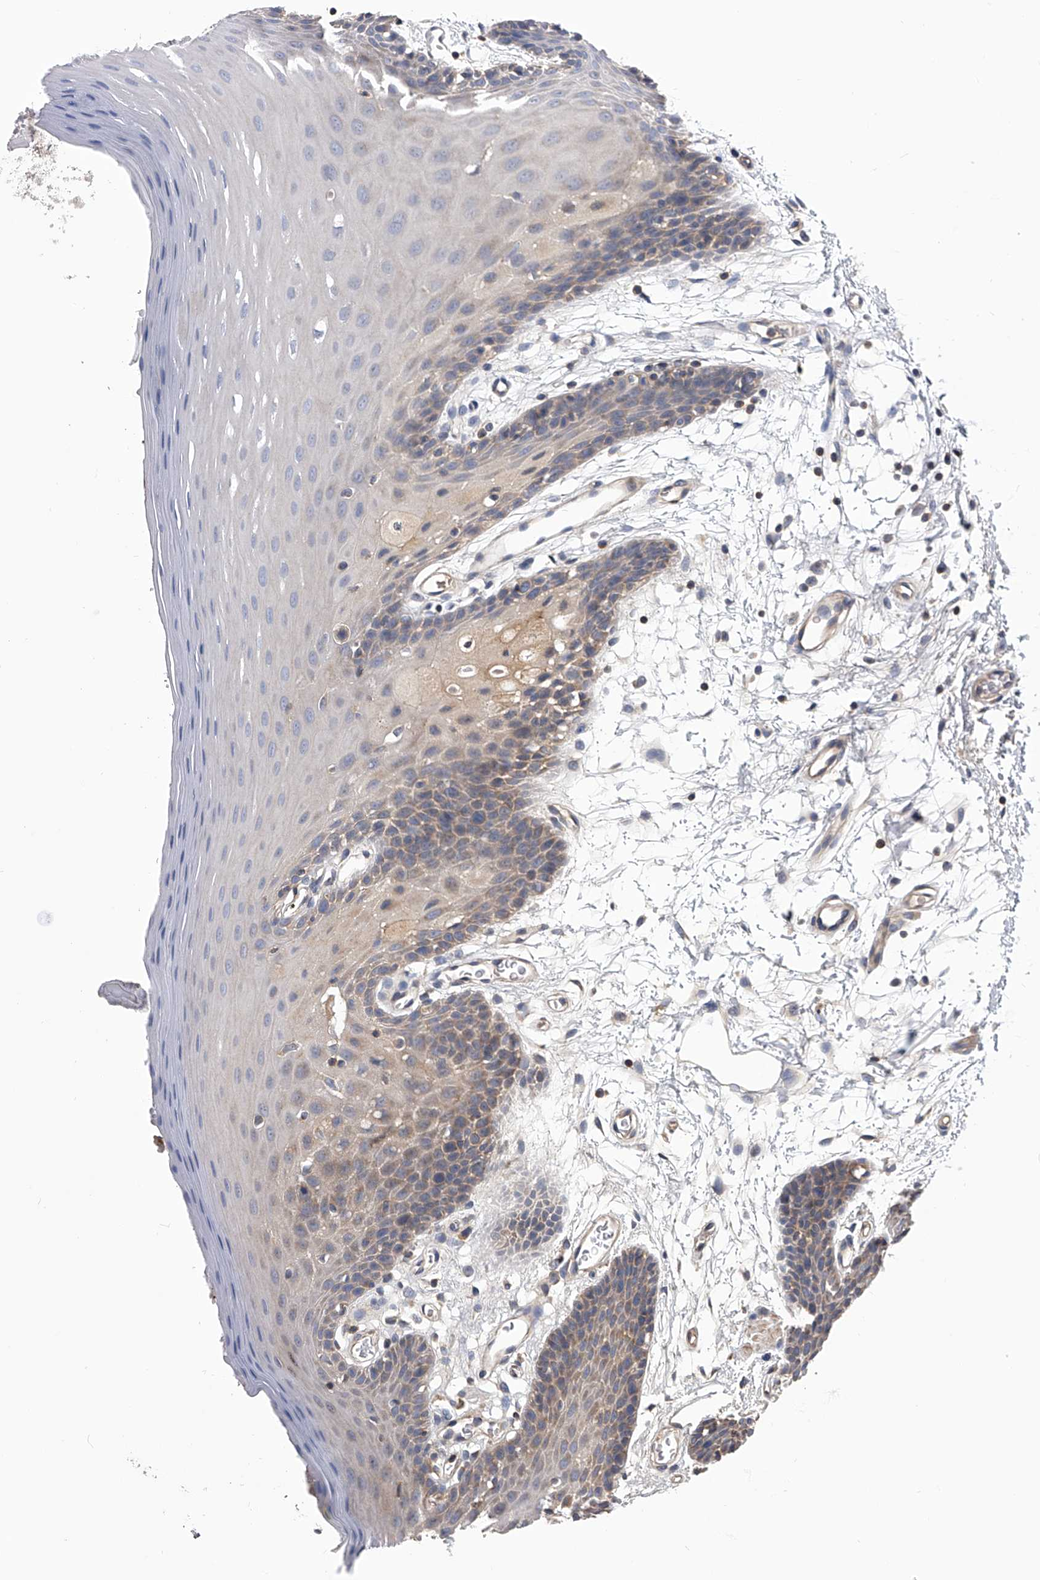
{"staining": {"intensity": "moderate", "quantity": "<25%", "location": "cytoplasmic/membranous"}, "tissue": "oral mucosa", "cell_type": "Squamous epithelial cells", "image_type": "normal", "snomed": [{"axis": "morphology", "description": "Normal tissue, NOS"}, {"axis": "morphology", "description": "Squamous cell carcinoma, NOS"}, {"axis": "topography", "description": "Skeletal muscle"}, {"axis": "topography", "description": "Oral tissue"}, {"axis": "topography", "description": "Salivary gland"}, {"axis": "topography", "description": "Head-Neck"}], "caption": "This photomicrograph shows immunohistochemistry staining of unremarkable oral mucosa, with low moderate cytoplasmic/membranous expression in about <25% of squamous epithelial cells.", "gene": "CUL7", "patient": {"sex": "male", "age": 54}}